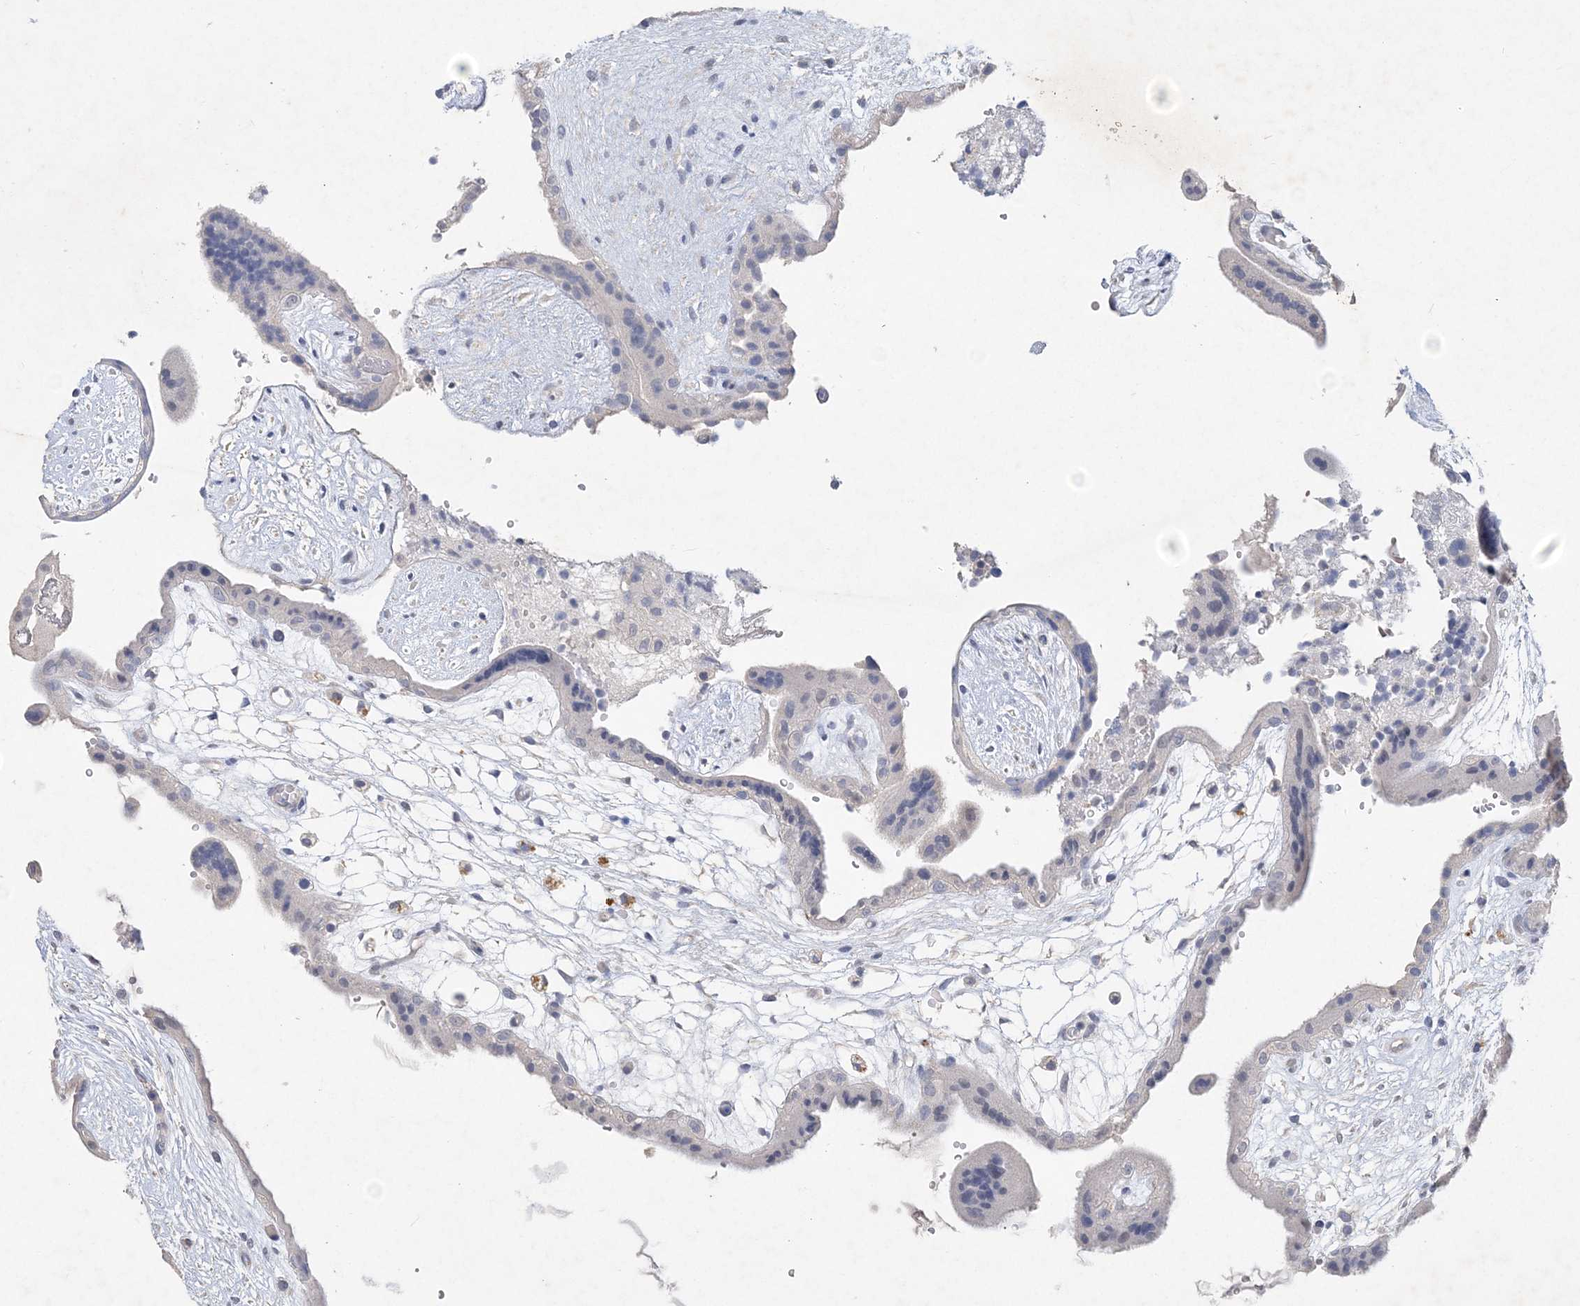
{"staining": {"intensity": "weak", "quantity": "<25%", "location": "cytoplasmic/membranous"}, "tissue": "placenta", "cell_type": "Decidual cells", "image_type": "normal", "snomed": [{"axis": "morphology", "description": "Normal tissue, NOS"}, {"axis": "topography", "description": "Placenta"}], "caption": "An immunohistochemistry micrograph of normal placenta is shown. There is no staining in decidual cells of placenta. The staining was performed using DAB (3,3'-diaminobenzidine) to visualize the protein expression in brown, while the nuclei were stained in blue with hematoxylin (Magnification: 20x).", "gene": "C11orf58", "patient": {"sex": "female", "age": 18}}